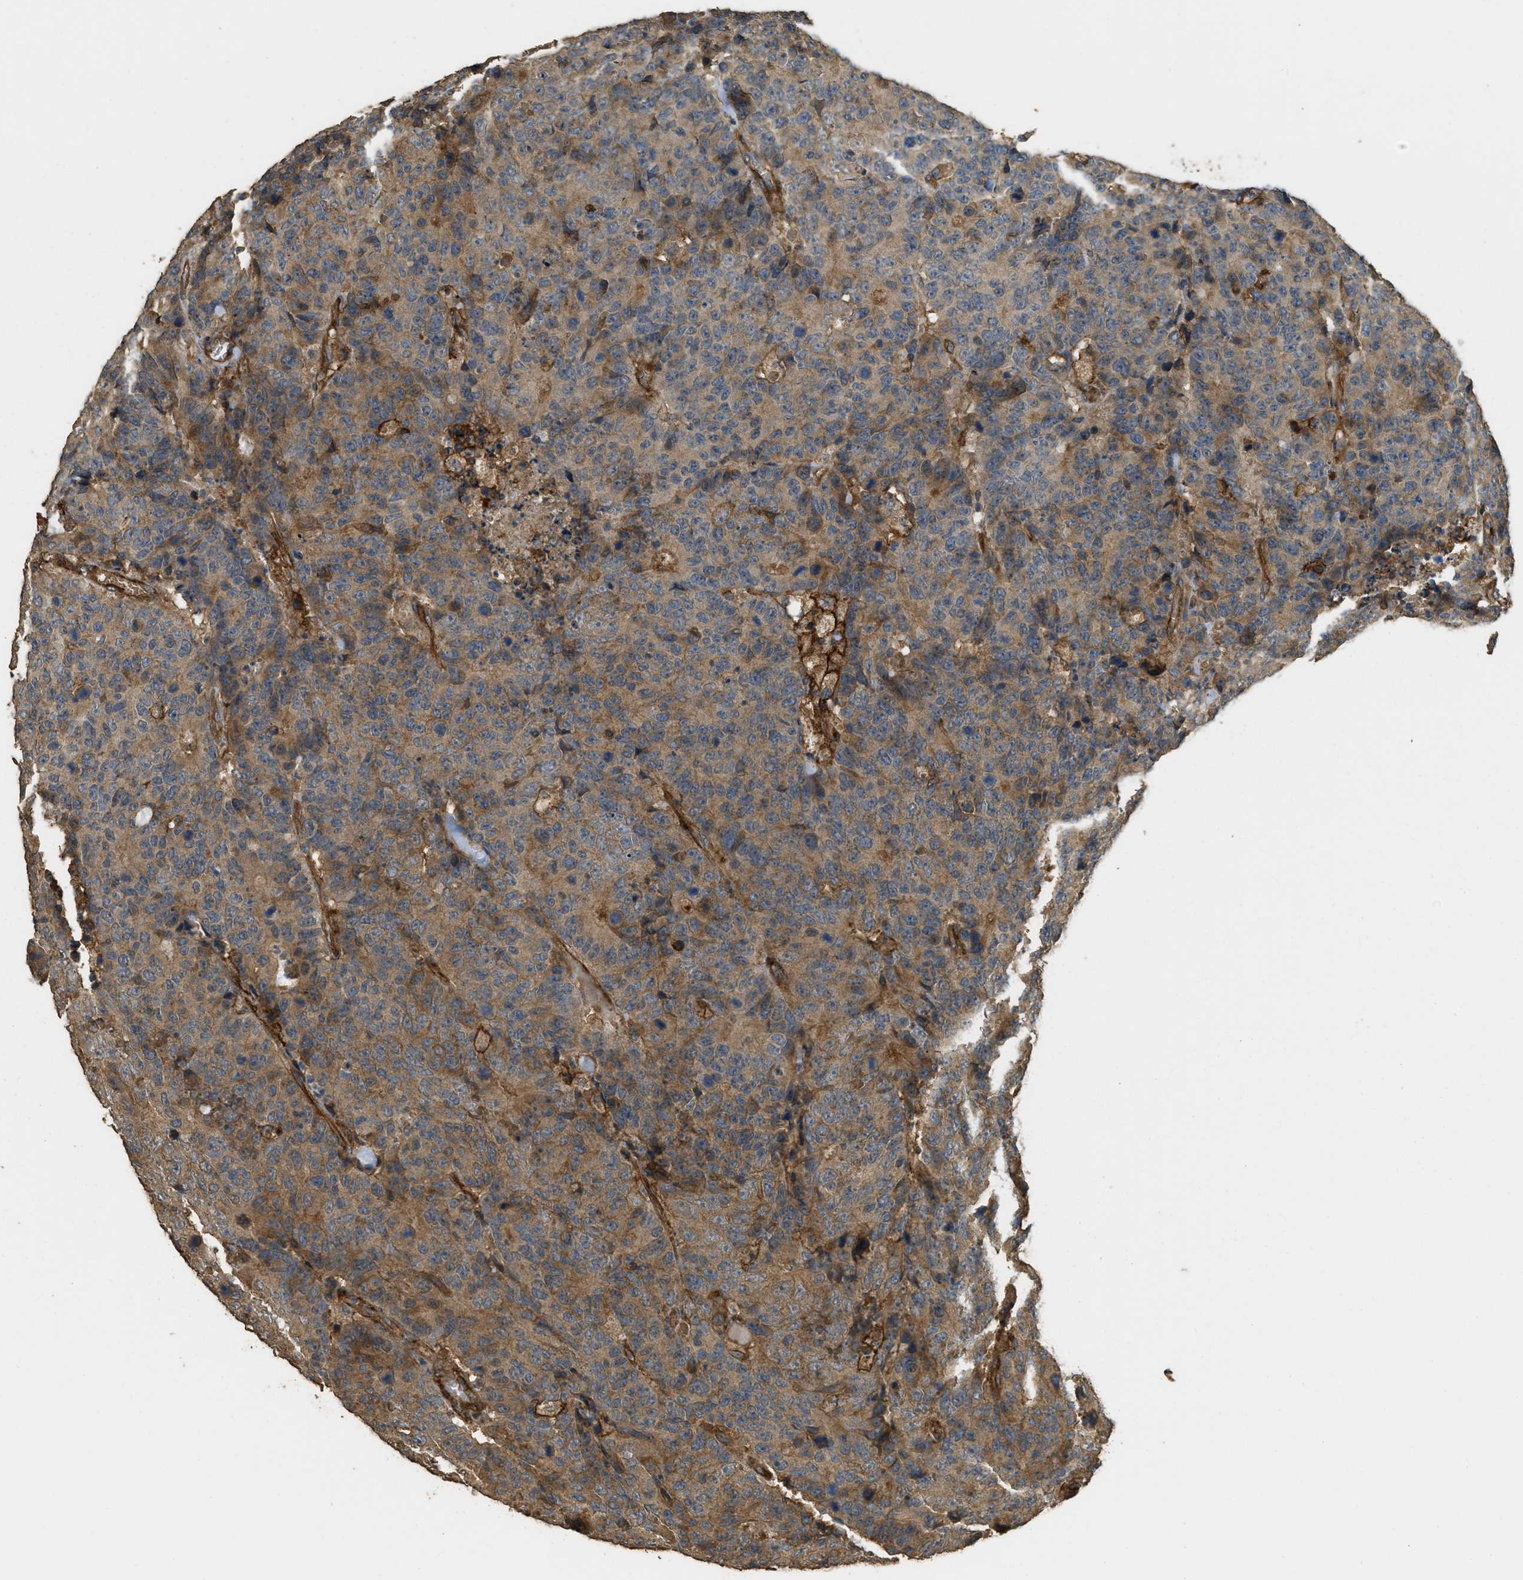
{"staining": {"intensity": "moderate", "quantity": ">75%", "location": "cytoplasmic/membranous"}, "tissue": "colorectal cancer", "cell_type": "Tumor cells", "image_type": "cancer", "snomed": [{"axis": "morphology", "description": "Adenocarcinoma, NOS"}, {"axis": "topography", "description": "Colon"}], "caption": "A photomicrograph of human adenocarcinoma (colorectal) stained for a protein shows moderate cytoplasmic/membranous brown staining in tumor cells. (Brightfield microscopy of DAB IHC at high magnification).", "gene": "CD276", "patient": {"sex": "female", "age": 86}}